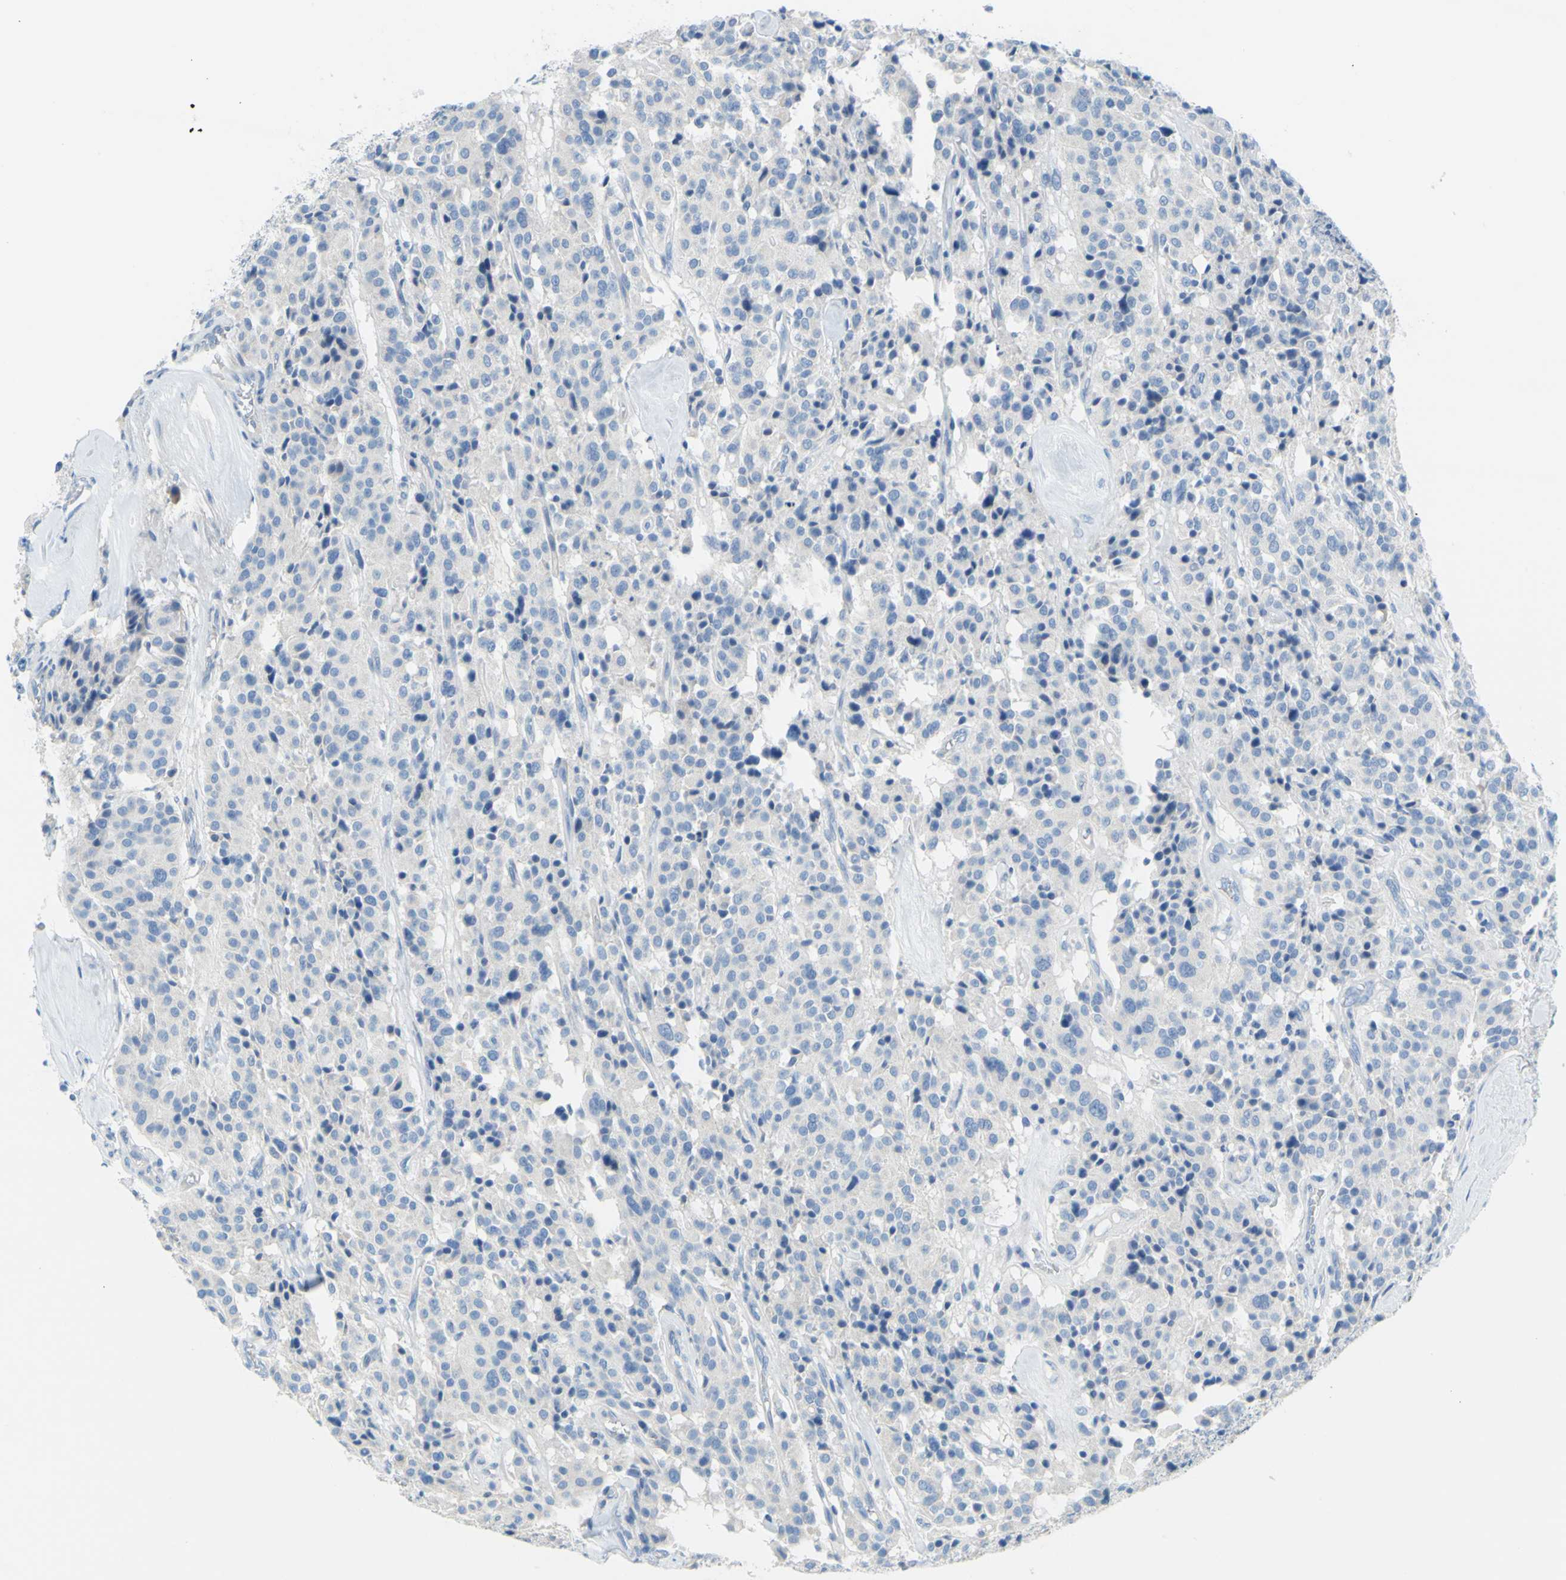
{"staining": {"intensity": "negative", "quantity": "none", "location": "none"}, "tissue": "carcinoid", "cell_type": "Tumor cells", "image_type": "cancer", "snomed": [{"axis": "morphology", "description": "Carcinoid, malignant, NOS"}, {"axis": "topography", "description": "Lung"}], "caption": "An image of carcinoid (malignant) stained for a protein demonstrates no brown staining in tumor cells.", "gene": "SLC1A2", "patient": {"sex": "male", "age": 30}}